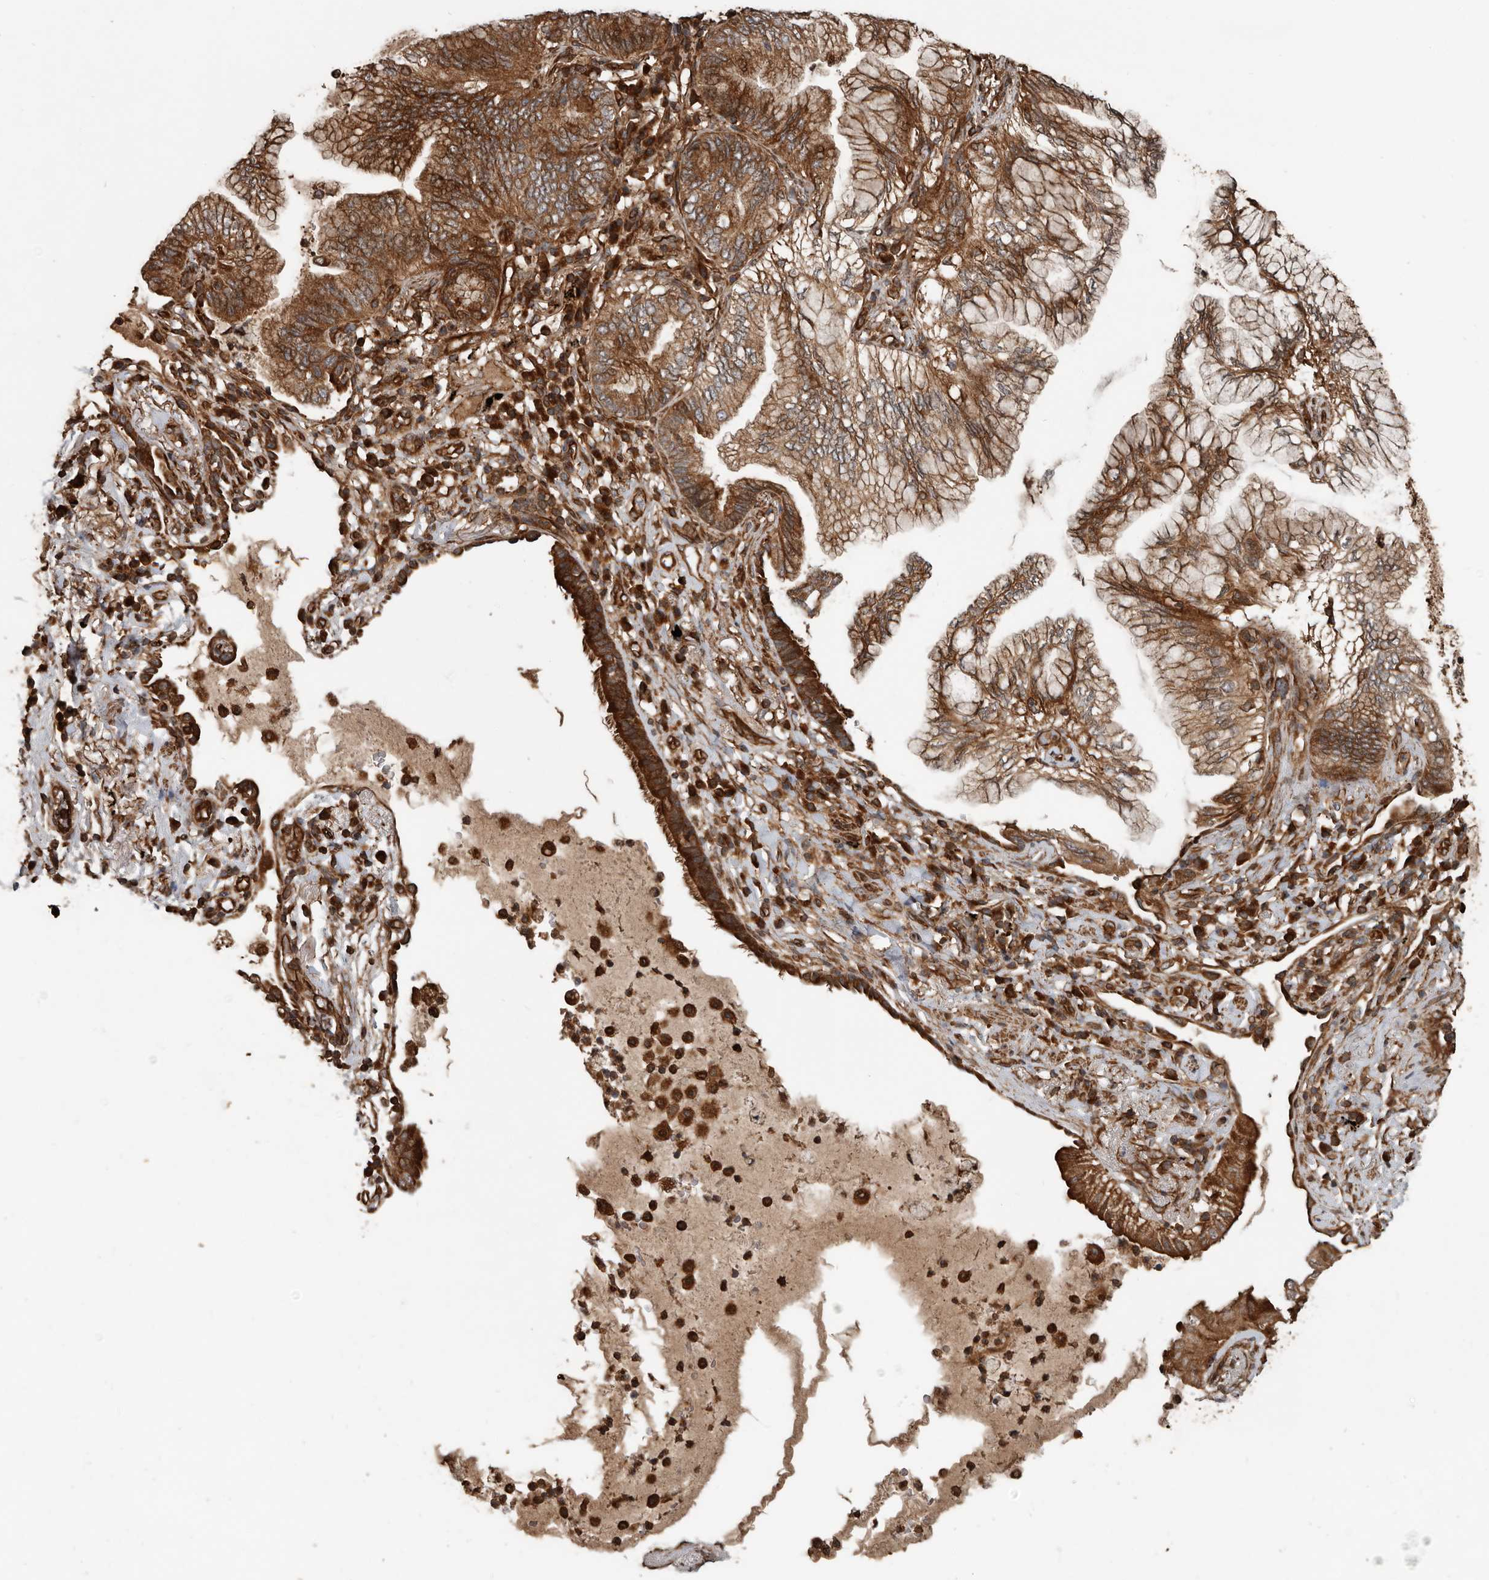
{"staining": {"intensity": "moderate", "quantity": ">75%", "location": "cytoplasmic/membranous"}, "tissue": "lung cancer", "cell_type": "Tumor cells", "image_type": "cancer", "snomed": [{"axis": "morphology", "description": "Adenocarcinoma, NOS"}, {"axis": "topography", "description": "Lung"}], "caption": "The photomicrograph reveals a brown stain indicating the presence of a protein in the cytoplasmic/membranous of tumor cells in lung cancer (adenocarcinoma).", "gene": "YOD1", "patient": {"sex": "female", "age": 70}}